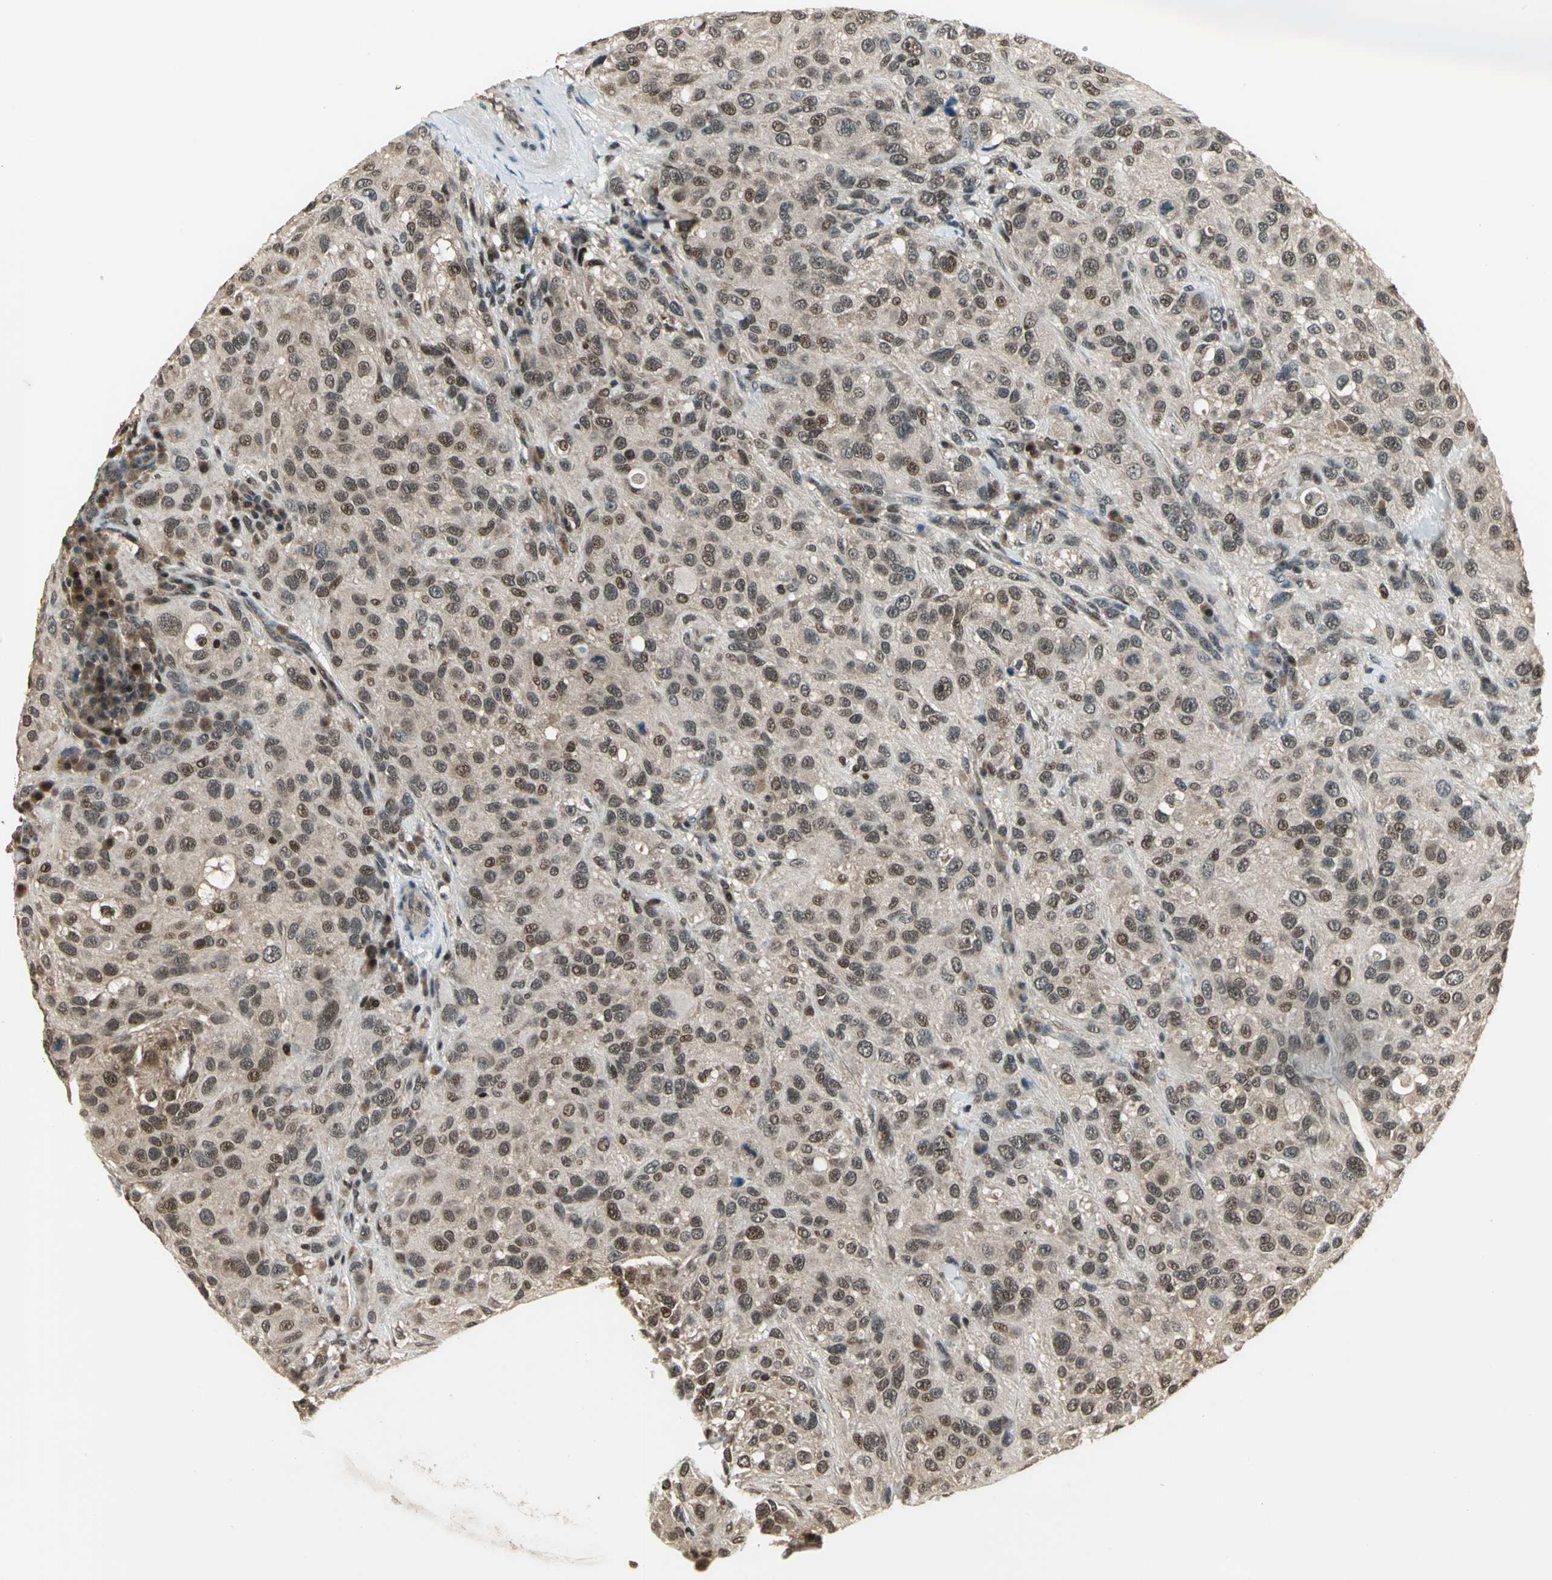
{"staining": {"intensity": "moderate", "quantity": ">75%", "location": "cytoplasmic/membranous,nuclear"}, "tissue": "melanoma", "cell_type": "Tumor cells", "image_type": "cancer", "snomed": [{"axis": "morphology", "description": "Necrosis, NOS"}, {"axis": "morphology", "description": "Malignant melanoma, NOS"}, {"axis": "topography", "description": "Skin"}], "caption": "Protein staining of melanoma tissue reveals moderate cytoplasmic/membranous and nuclear staining in approximately >75% of tumor cells.", "gene": "PSMC3", "patient": {"sex": "female", "age": 87}}